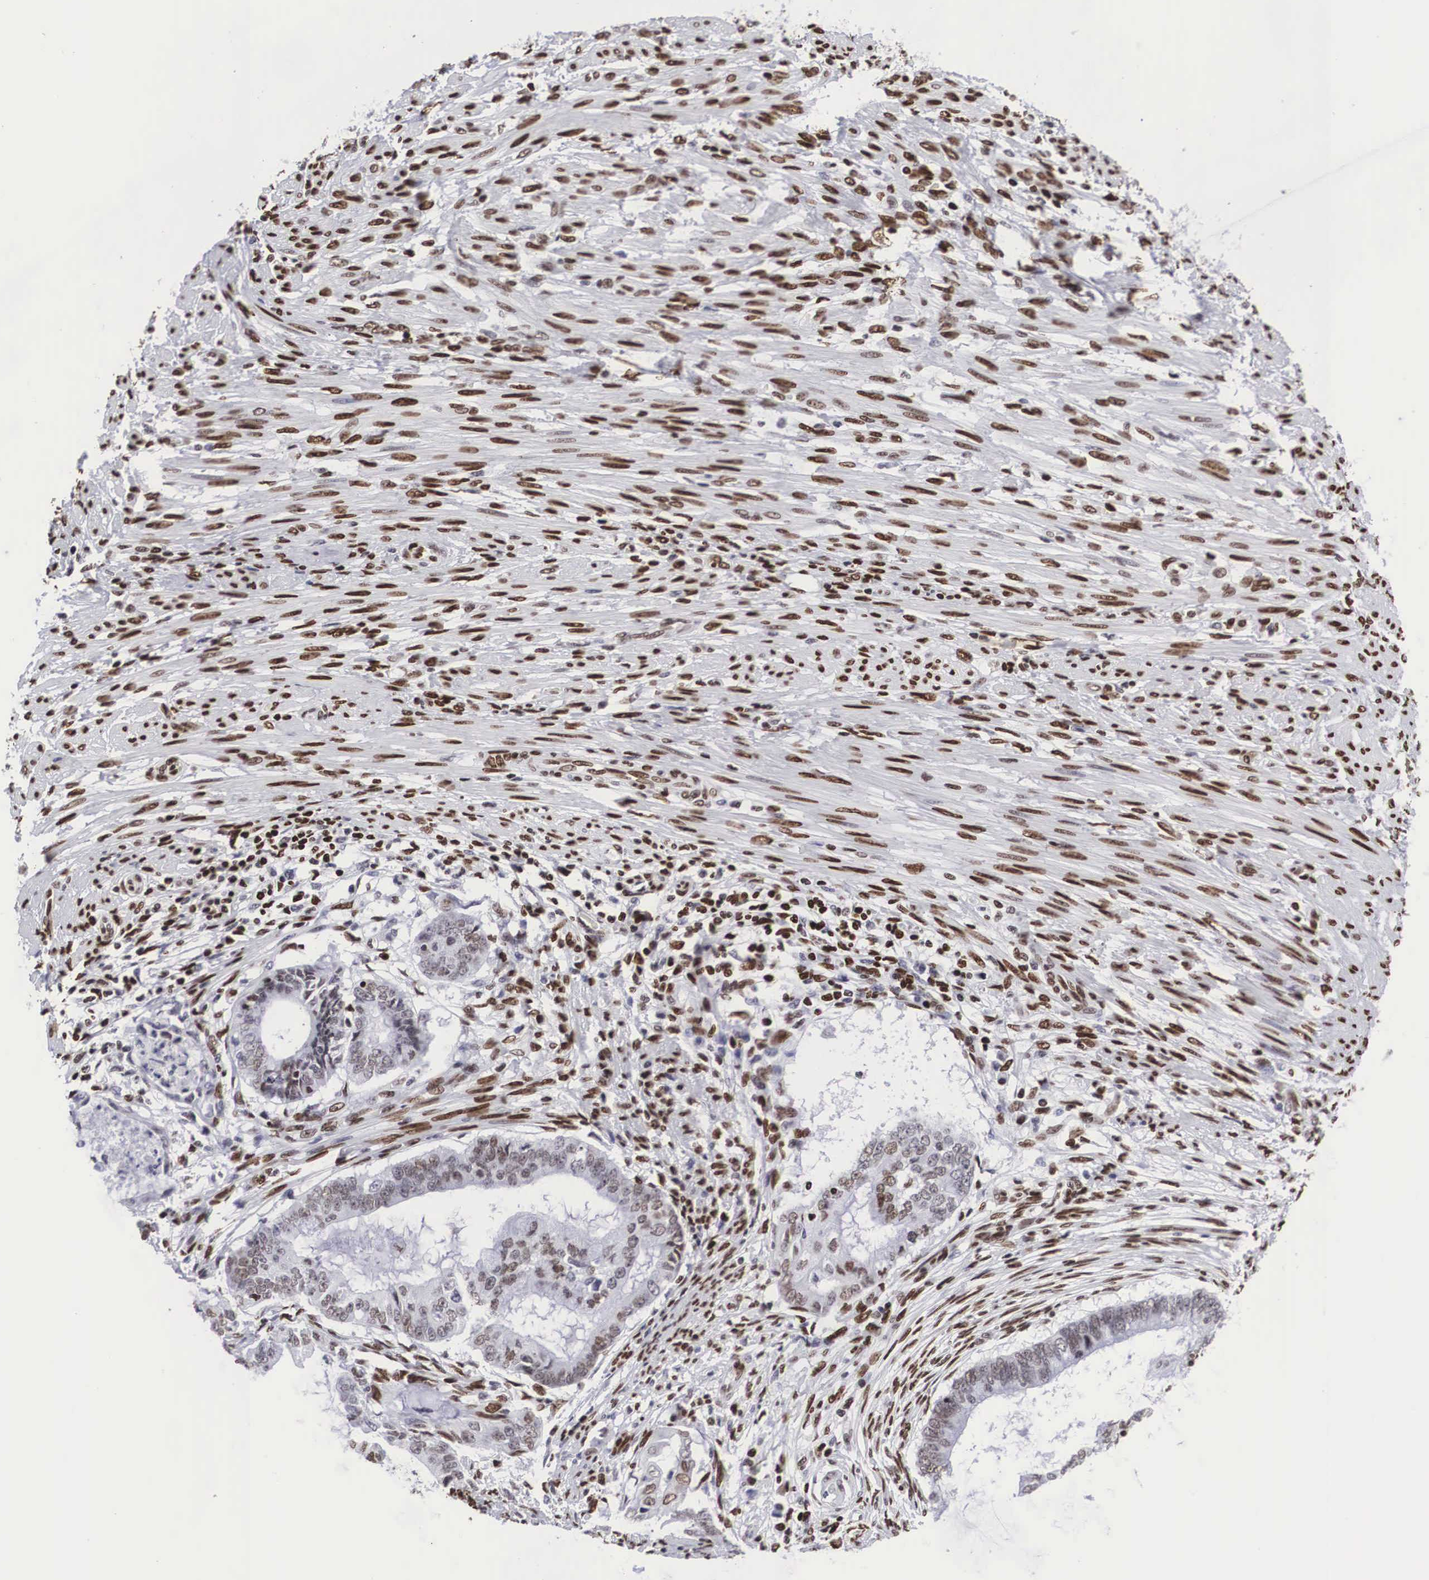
{"staining": {"intensity": "moderate", "quantity": ">75%", "location": "nuclear"}, "tissue": "endometrial cancer", "cell_type": "Tumor cells", "image_type": "cancer", "snomed": [{"axis": "morphology", "description": "Adenocarcinoma, NOS"}, {"axis": "topography", "description": "Endometrium"}], "caption": "Protein positivity by immunohistochemistry (IHC) exhibits moderate nuclear staining in about >75% of tumor cells in endometrial cancer.", "gene": "MECP2", "patient": {"sex": "female", "age": 63}}